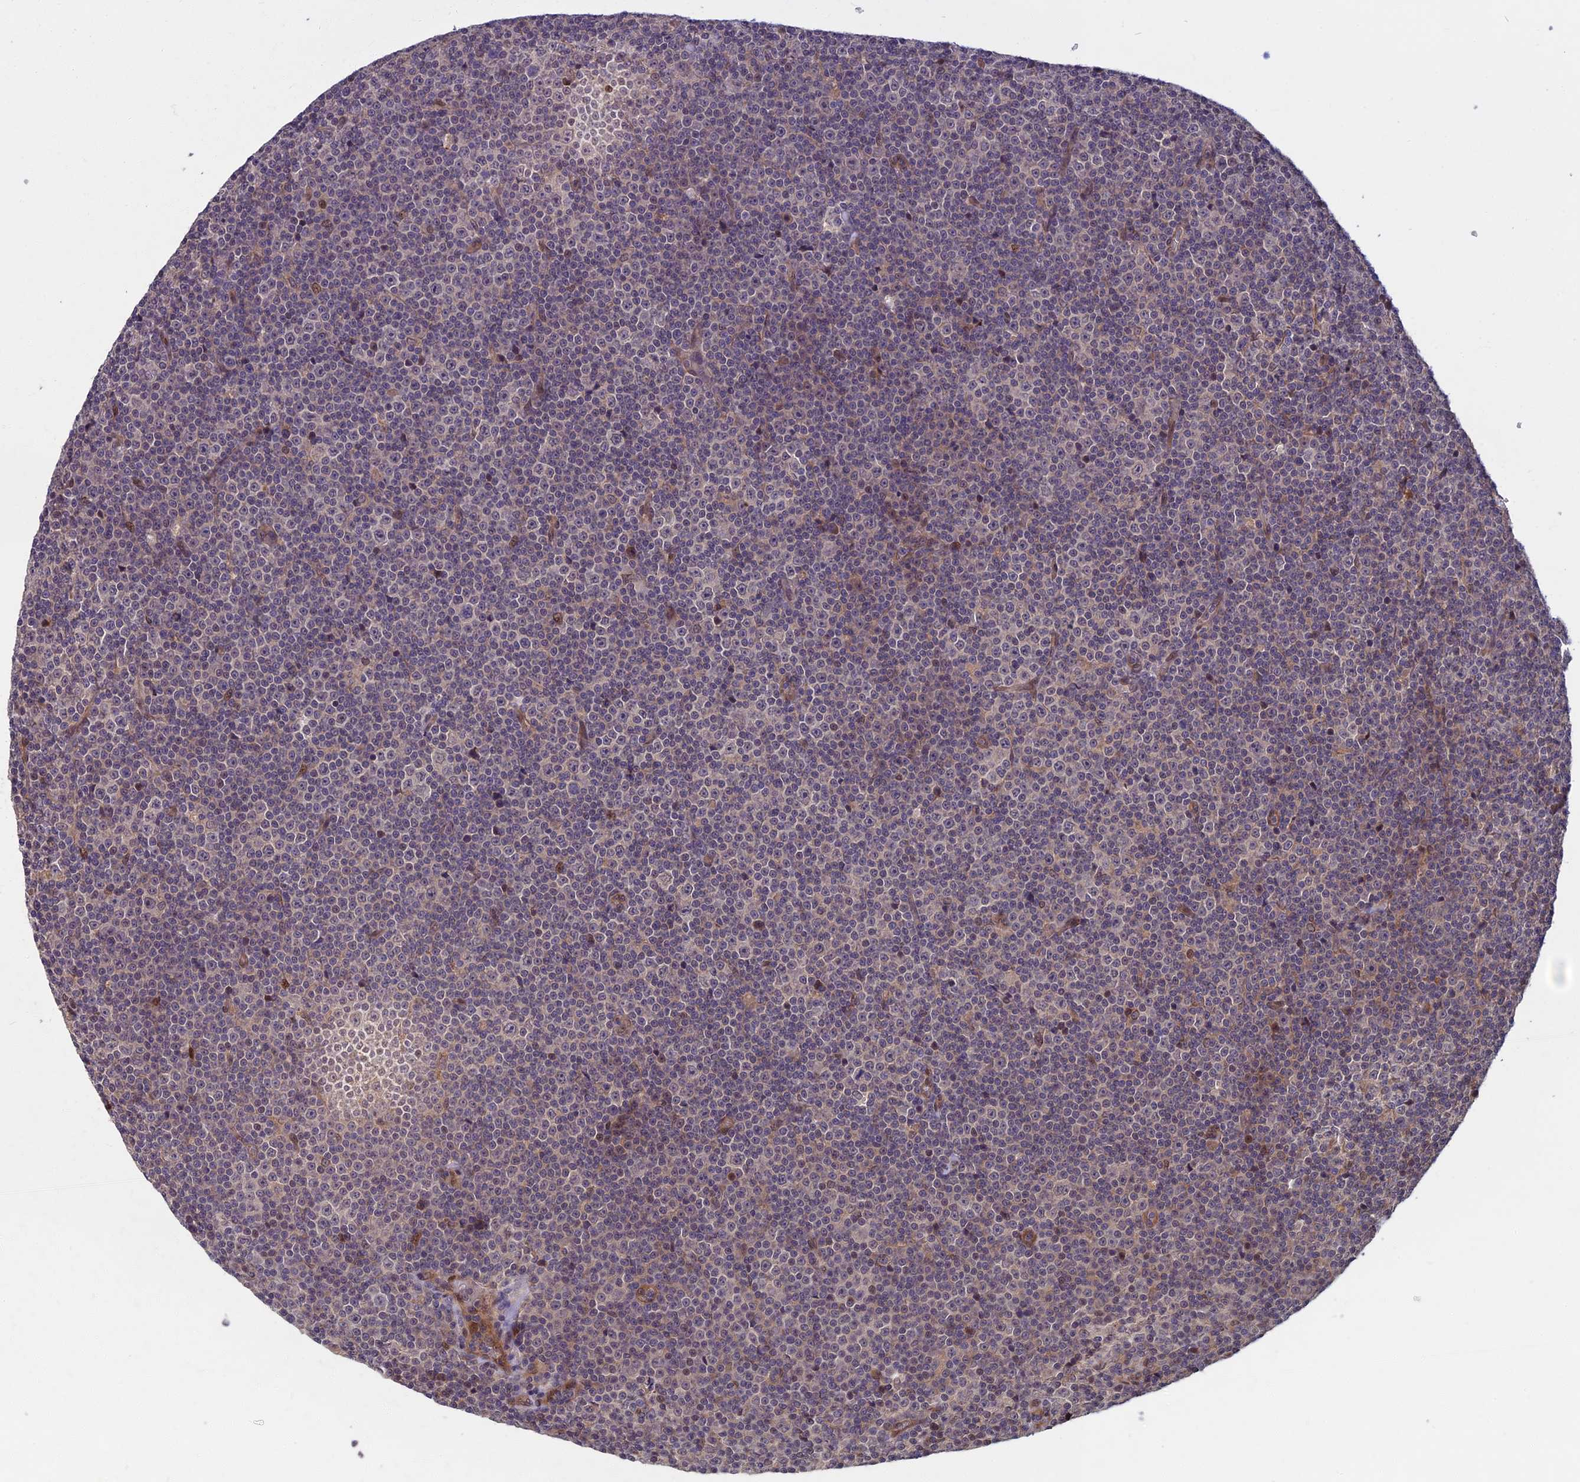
{"staining": {"intensity": "negative", "quantity": "none", "location": "none"}, "tissue": "lymphoma", "cell_type": "Tumor cells", "image_type": "cancer", "snomed": [{"axis": "morphology", "description": "Malignant lymphoma, non-Hodgkin's type, Low grade"}, {"axis": "topography", "description": "Lymph node"}], "caption": "Lymphoma was stained to show a protein in brown. There is no significant staining in tumor cells.", "gene": "SPG11", "patient": {"sex": "female", "age": 67}}